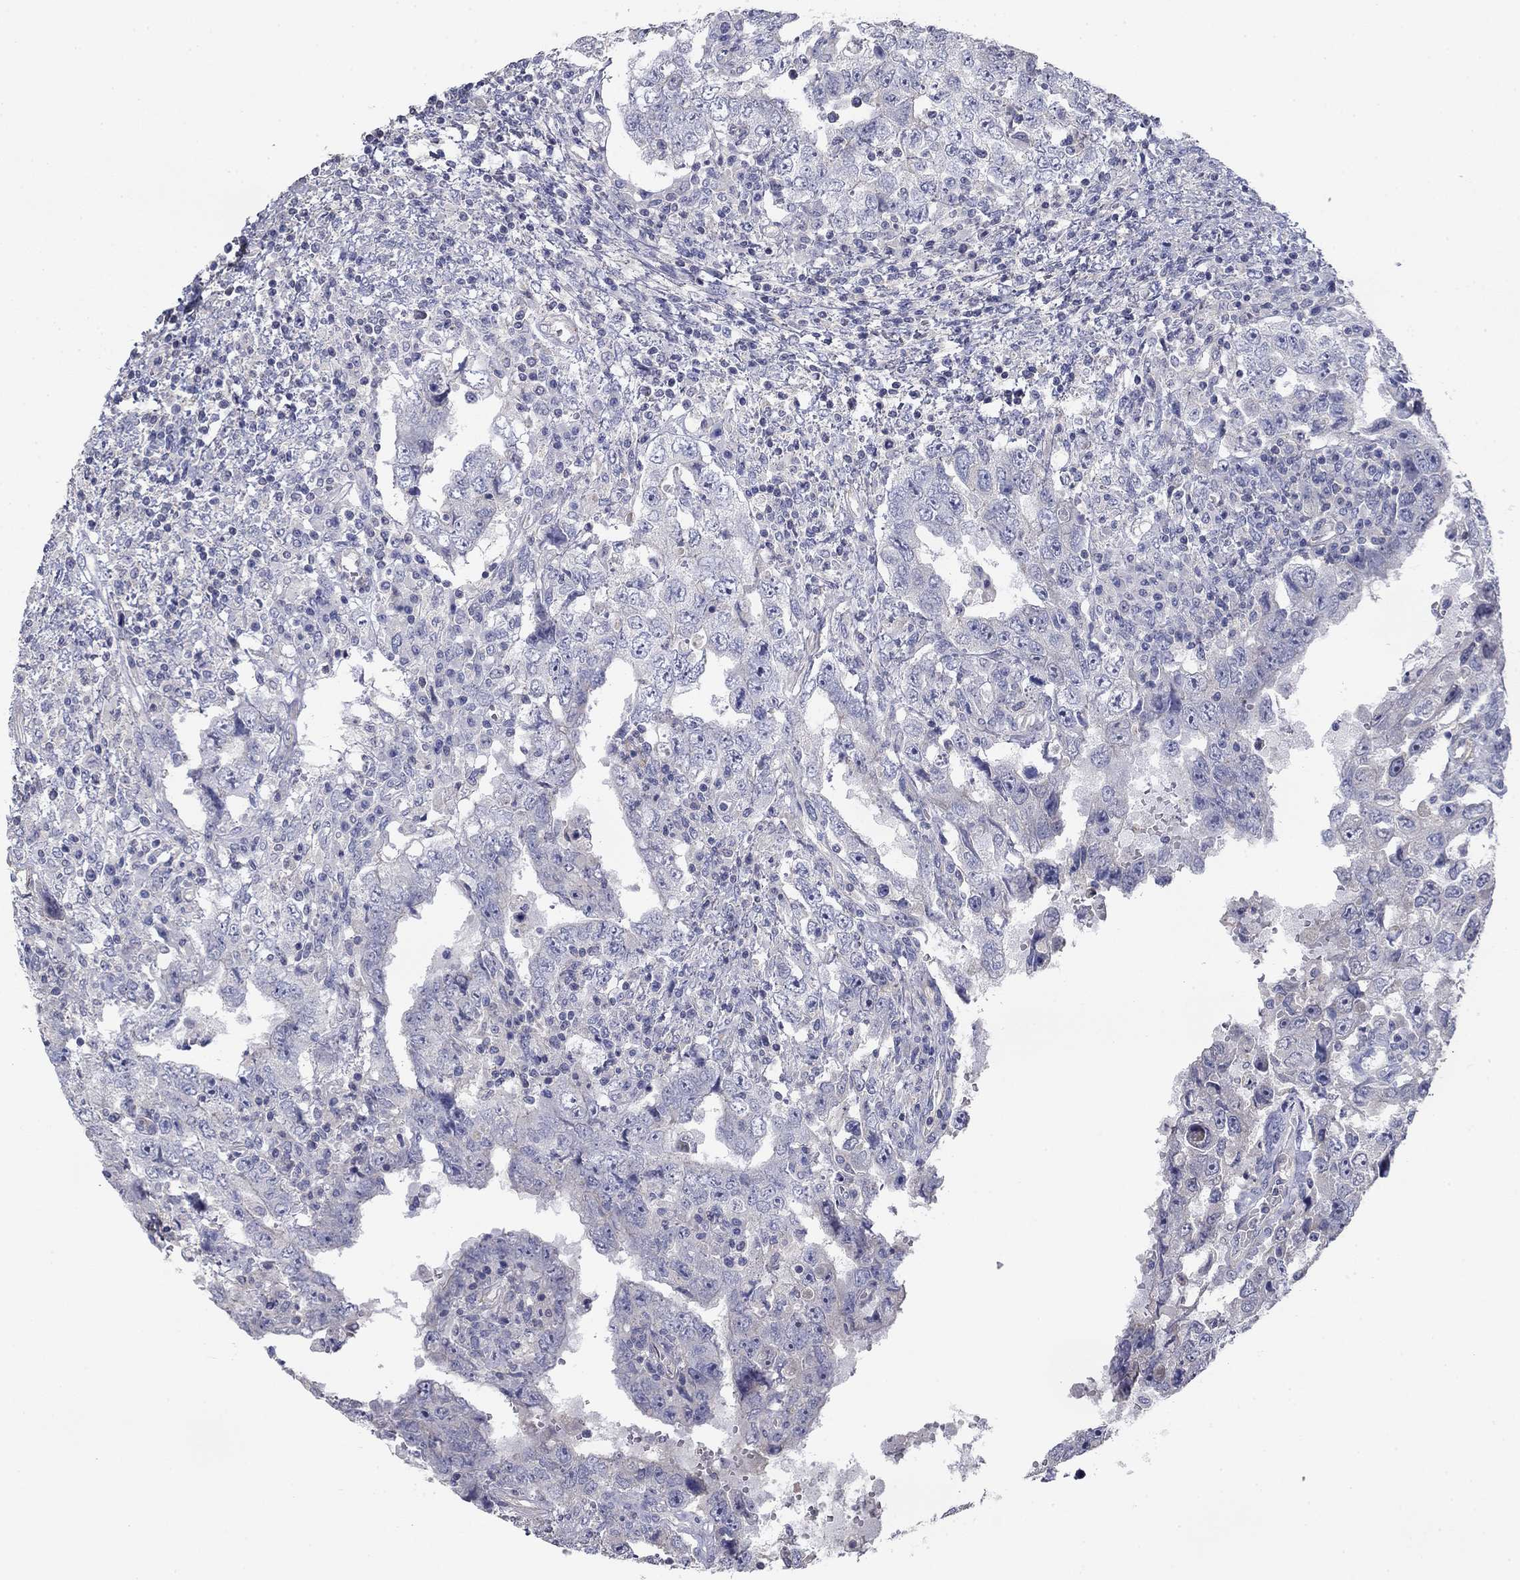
{"staining": {"intensity": "negative", "quantity": "none", "location": "none"}, "tissue": "testis cancer", "cell_type": "Tumor cells", "image_type": "cancer", "snomed": [{"axis": "morphology", "description": "Carcinoma, Embryonal, NOS"}, {"axis": "topography", "description": "Testis"}], "caption": "DAB immunohistochemical staining of human testis embryonal carcinoma displays no significant positivity in tumor cells.", "gene": "GRK7", "patient": {"sex": "male", "age": 26}}